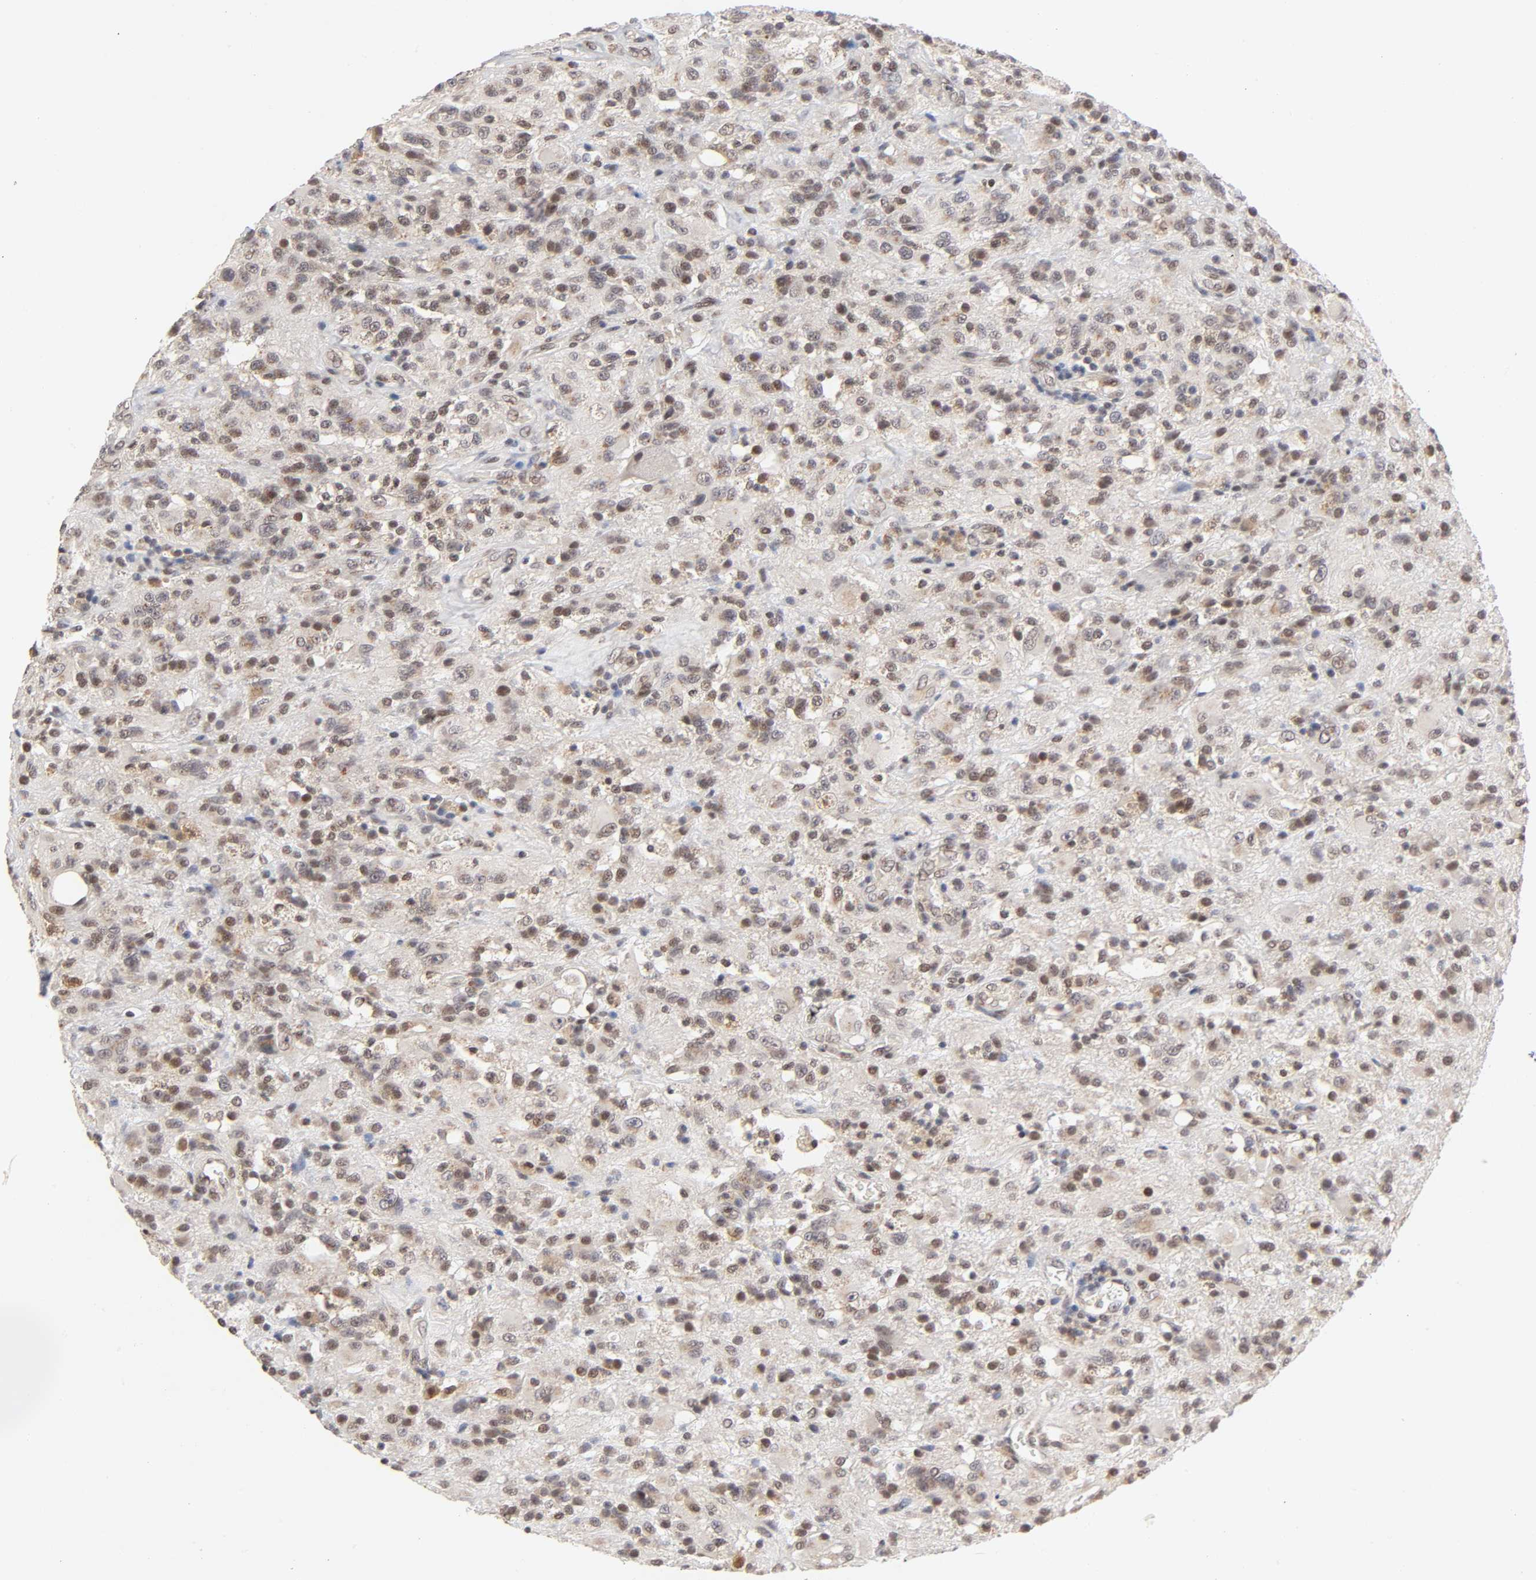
{"staining": {"intensity": "moderate", "quantity": ">75%", "location": "cytoplasmic/membranous,nuclear"}, "tissue": "glioma", "cell_type": "Tumor cells", "image_type": "cancer", "snomed": [{"axis": "morphology", "description": "Normal tissue, NOS"}, {"axis": "morphology", "description": "Glioma, malignant, High grade"}, {"axis": "topography", "description": "Cerebral cortex"}], "caption": "Protein expression analysis of human malignant glioma (high-grade) reveals moderate cytoplasmic/membranous and nuclear staining in approximately >75% of tumor cells. Using DAB (3,3'-diaminobenzidine) (brown) and hematoxylin (blue) stains, captured at high magnification using brightfield microscopy.", "gene": "EP300", "patient": {"sex": "male", "age": 56}}